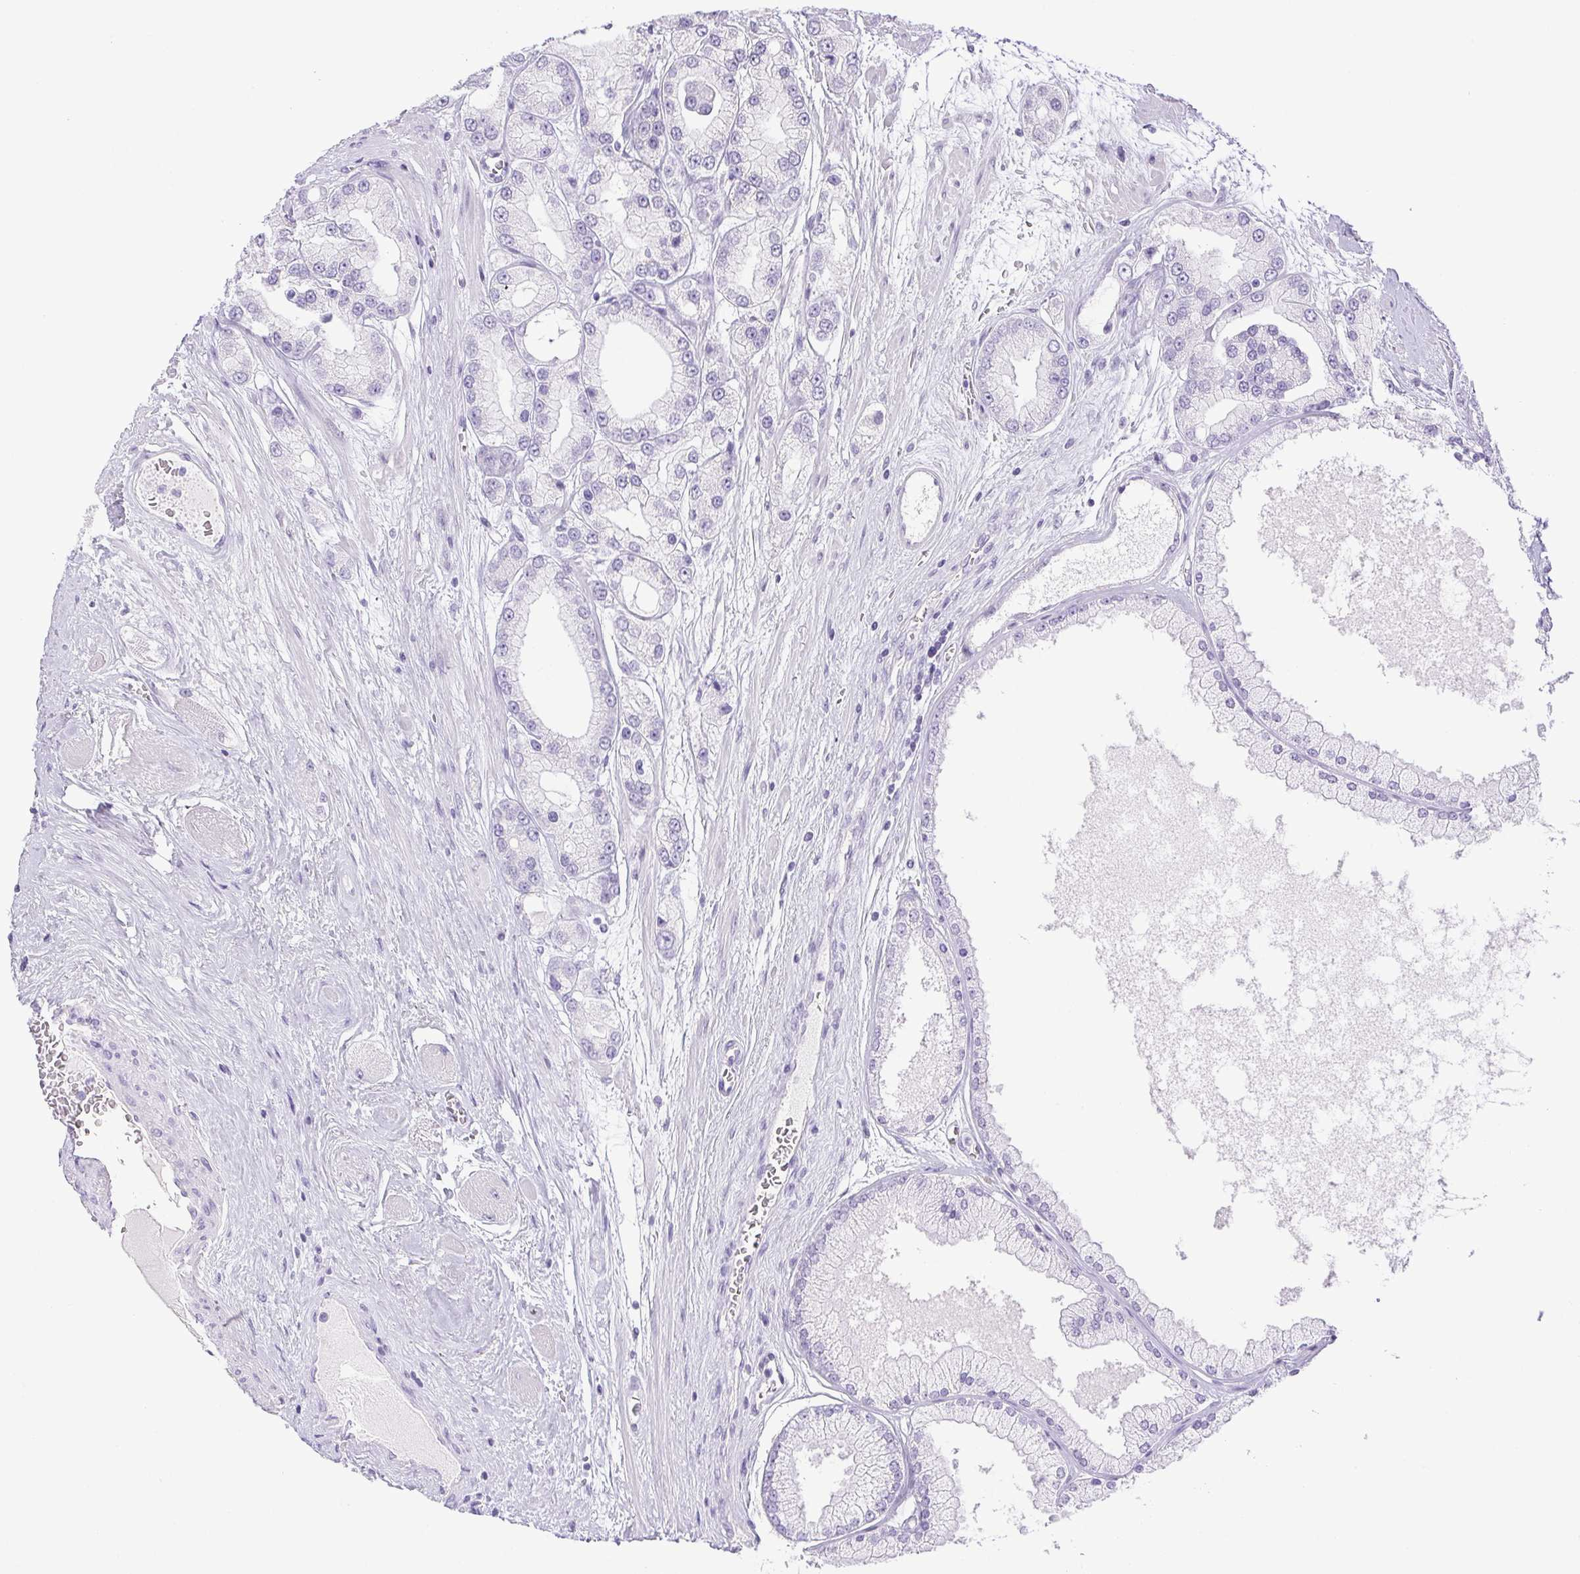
{"staining": {"intensity": "negative", "quantity": "none", "location": "none"}, "tissue": "prostate cancer", "cell_type": "Tumor cells", "image_type": "cancer", "snomed": [{"axis": "morphology", "description": "Adenocarcinoma, High grade"}, {"axis": "topography", "description": "Prostate"}], "caption": "Prostate cancer (high-grade adenocarcinoma) was stained to show a protein in brown. There is no significant staining in tumor cells.", "gene": "HLA-G", "patient": {"sex": "male", "age": 67}}